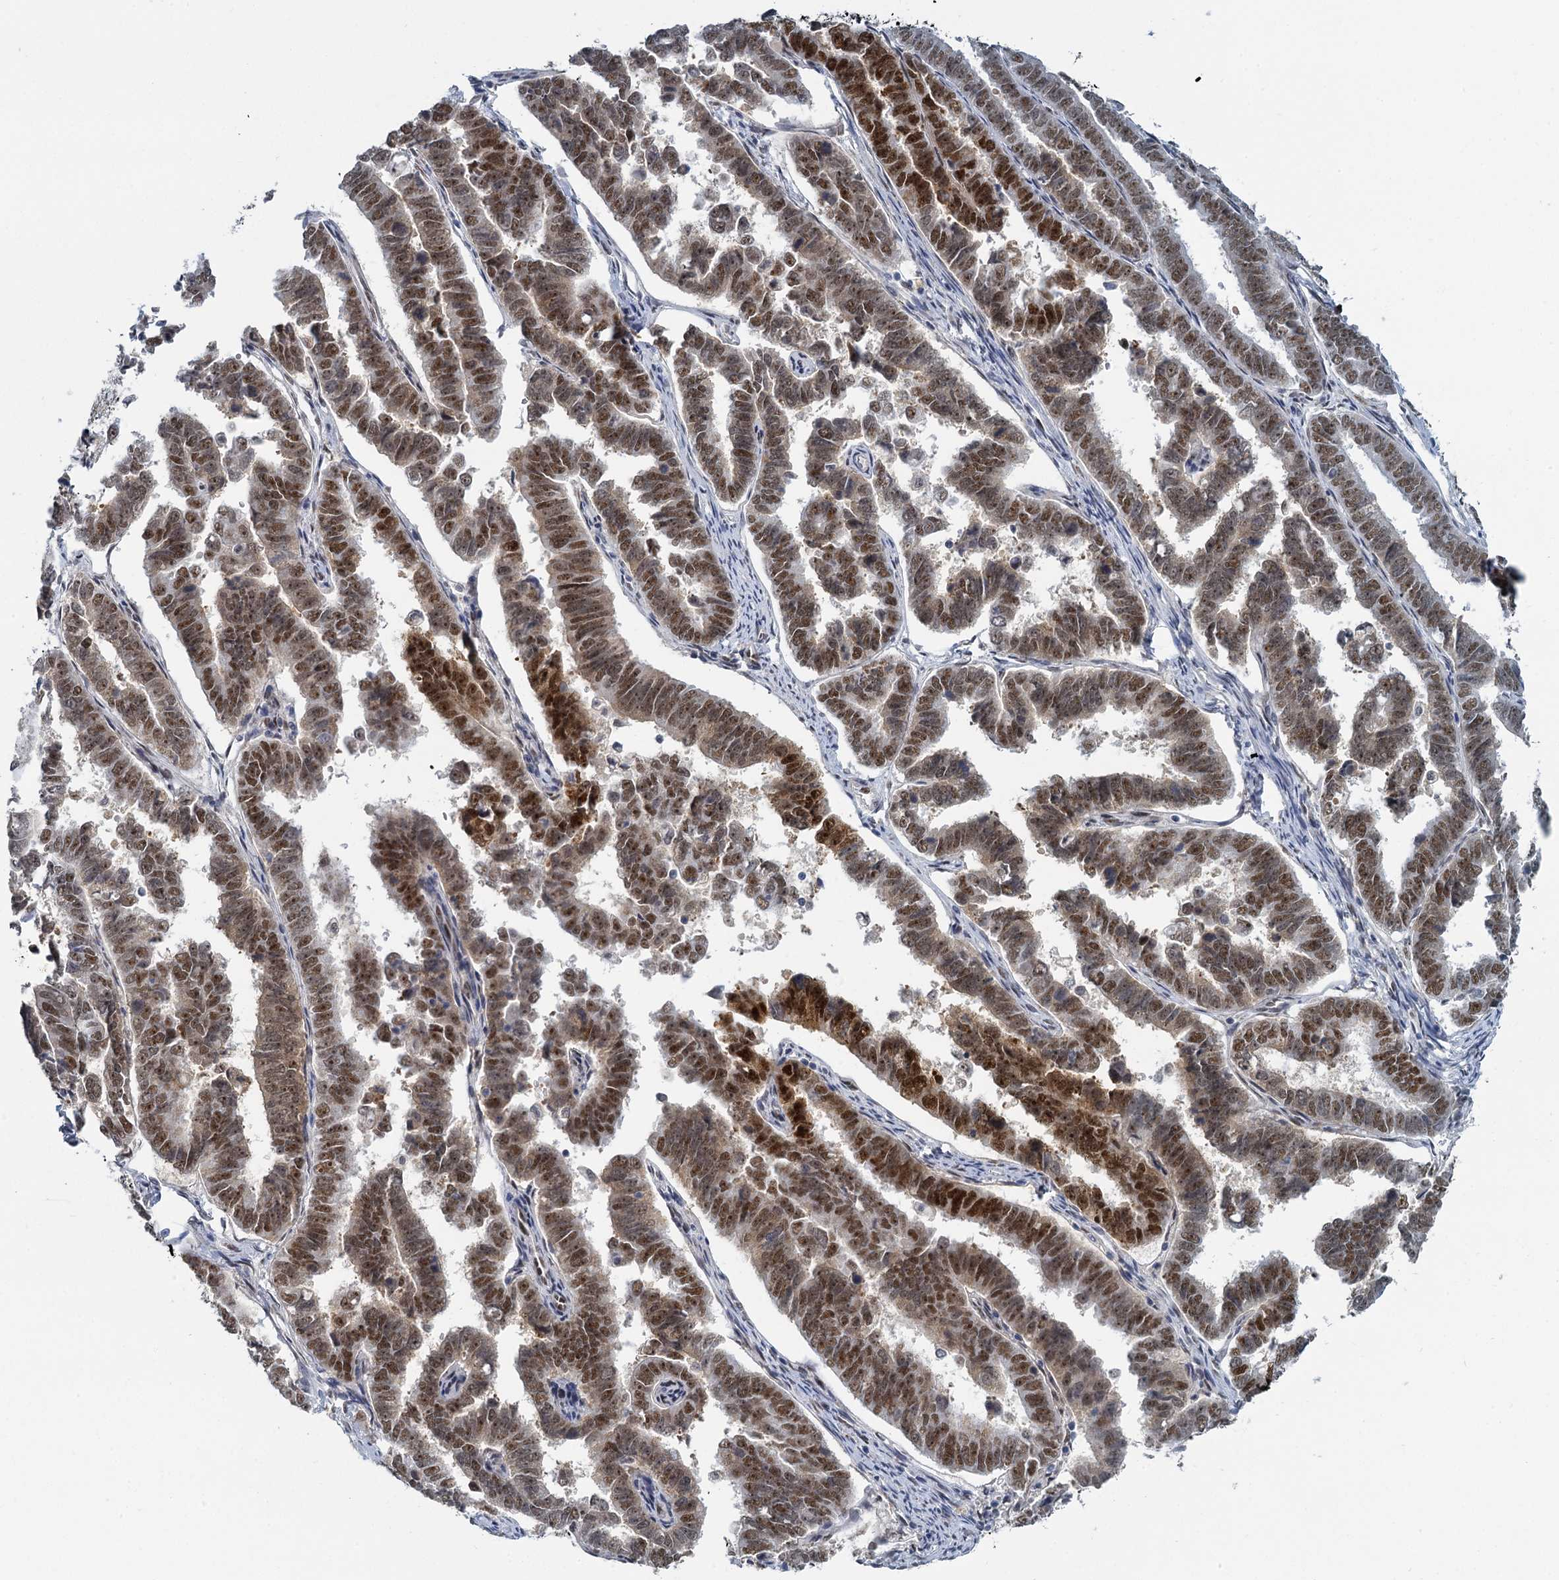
{"staining": {"intensity": "moderate", "quantity": ">75%", "location": "nuclear"}, "tissue": "endometrial cancer", "cell_type": "Tumor cells", "image_type": "cancer", "snomed": [{"axis": "morphology", "description": "Adenocarcinoma, NOS"}, {"axis": "topography", "description": "Endometrium"}], "caption": "A brown stain highlights moderate nuclear expression of a protein in human adenocarcinoma (endometrial) tumor cells.", "gene": "RPRD1A", "patient": {"sex": "female", "age": 75}}